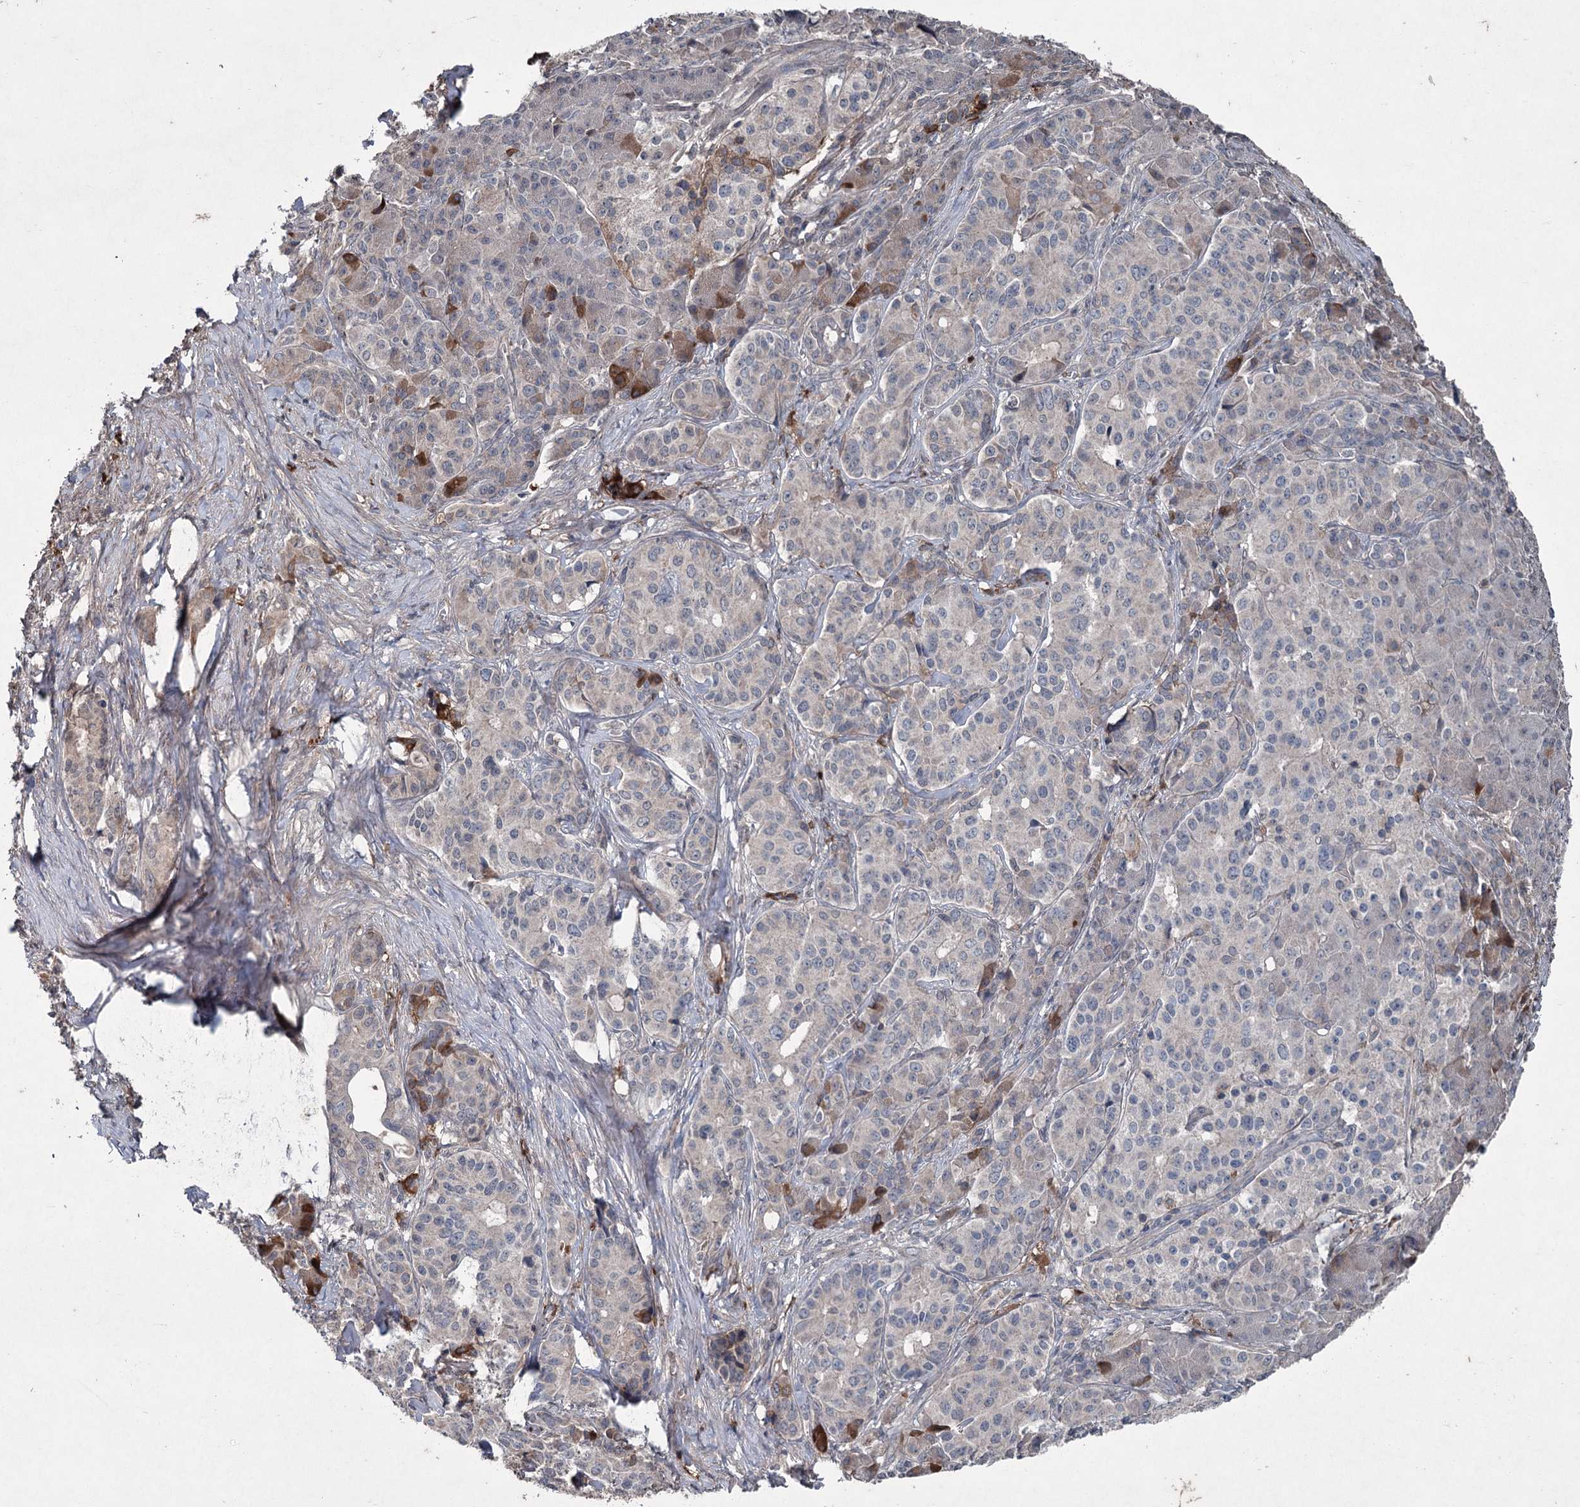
{"staining": {"intensity": "negative", "quantity": "none", "location": "none"}, "tissue": "pancreatic cancer", "cell_type": "Tumor cells", "image_type": "cancer", "snomed": [{"axis": "morphology", "description": "Adenocarcinoma, NOS"}, {"axis": "topography", "description": "Pancreas"}], "caption": "Human pancreatic cancer stained for a protein using immunohistochemistry (IHC) demonstrates no expression in tumor cells.", "gene": "PGLYRP2", "patient": {"sex": "female", "age": 74}}